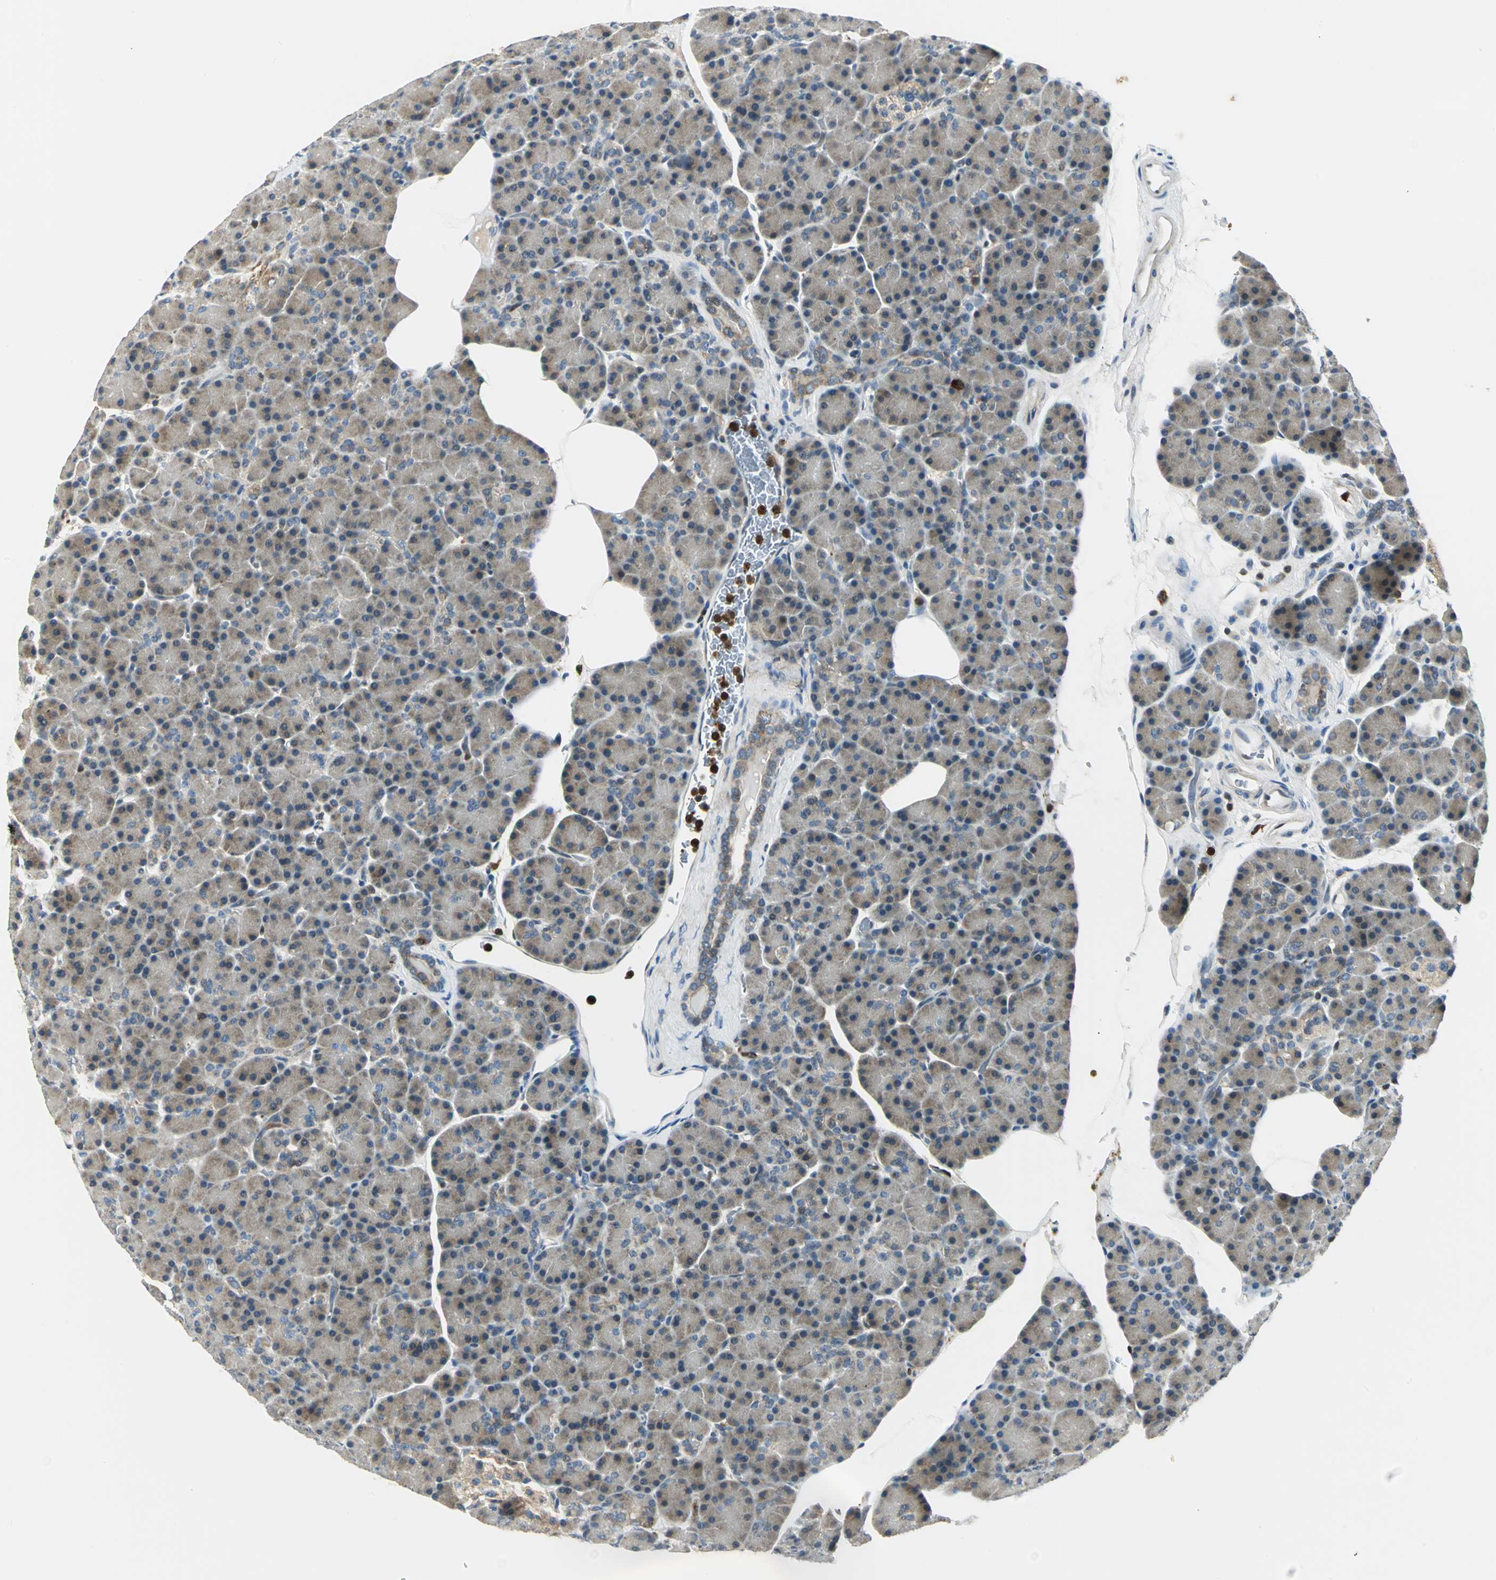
{"staining": {"intensity": "weak", "quantity": ">75%", "location": "cytoplasmic/membranous"}, "tissue": "pancreas", "cell_type": "Exocrine glandular cells", "image_type": "normal", "snomed": [{"axis": "morphology", "description": "Normal tissue, NOS"}, {"axis": "topography", "description": "Pancreas"}], "caption": "A low amount of weak cytoplasmic/membranous positivity is seen in about >75% of exocrine glandular cells in unremarkable pancreas.", "gene": "USP40", "patient": {"sex": "female", "age": 43}}